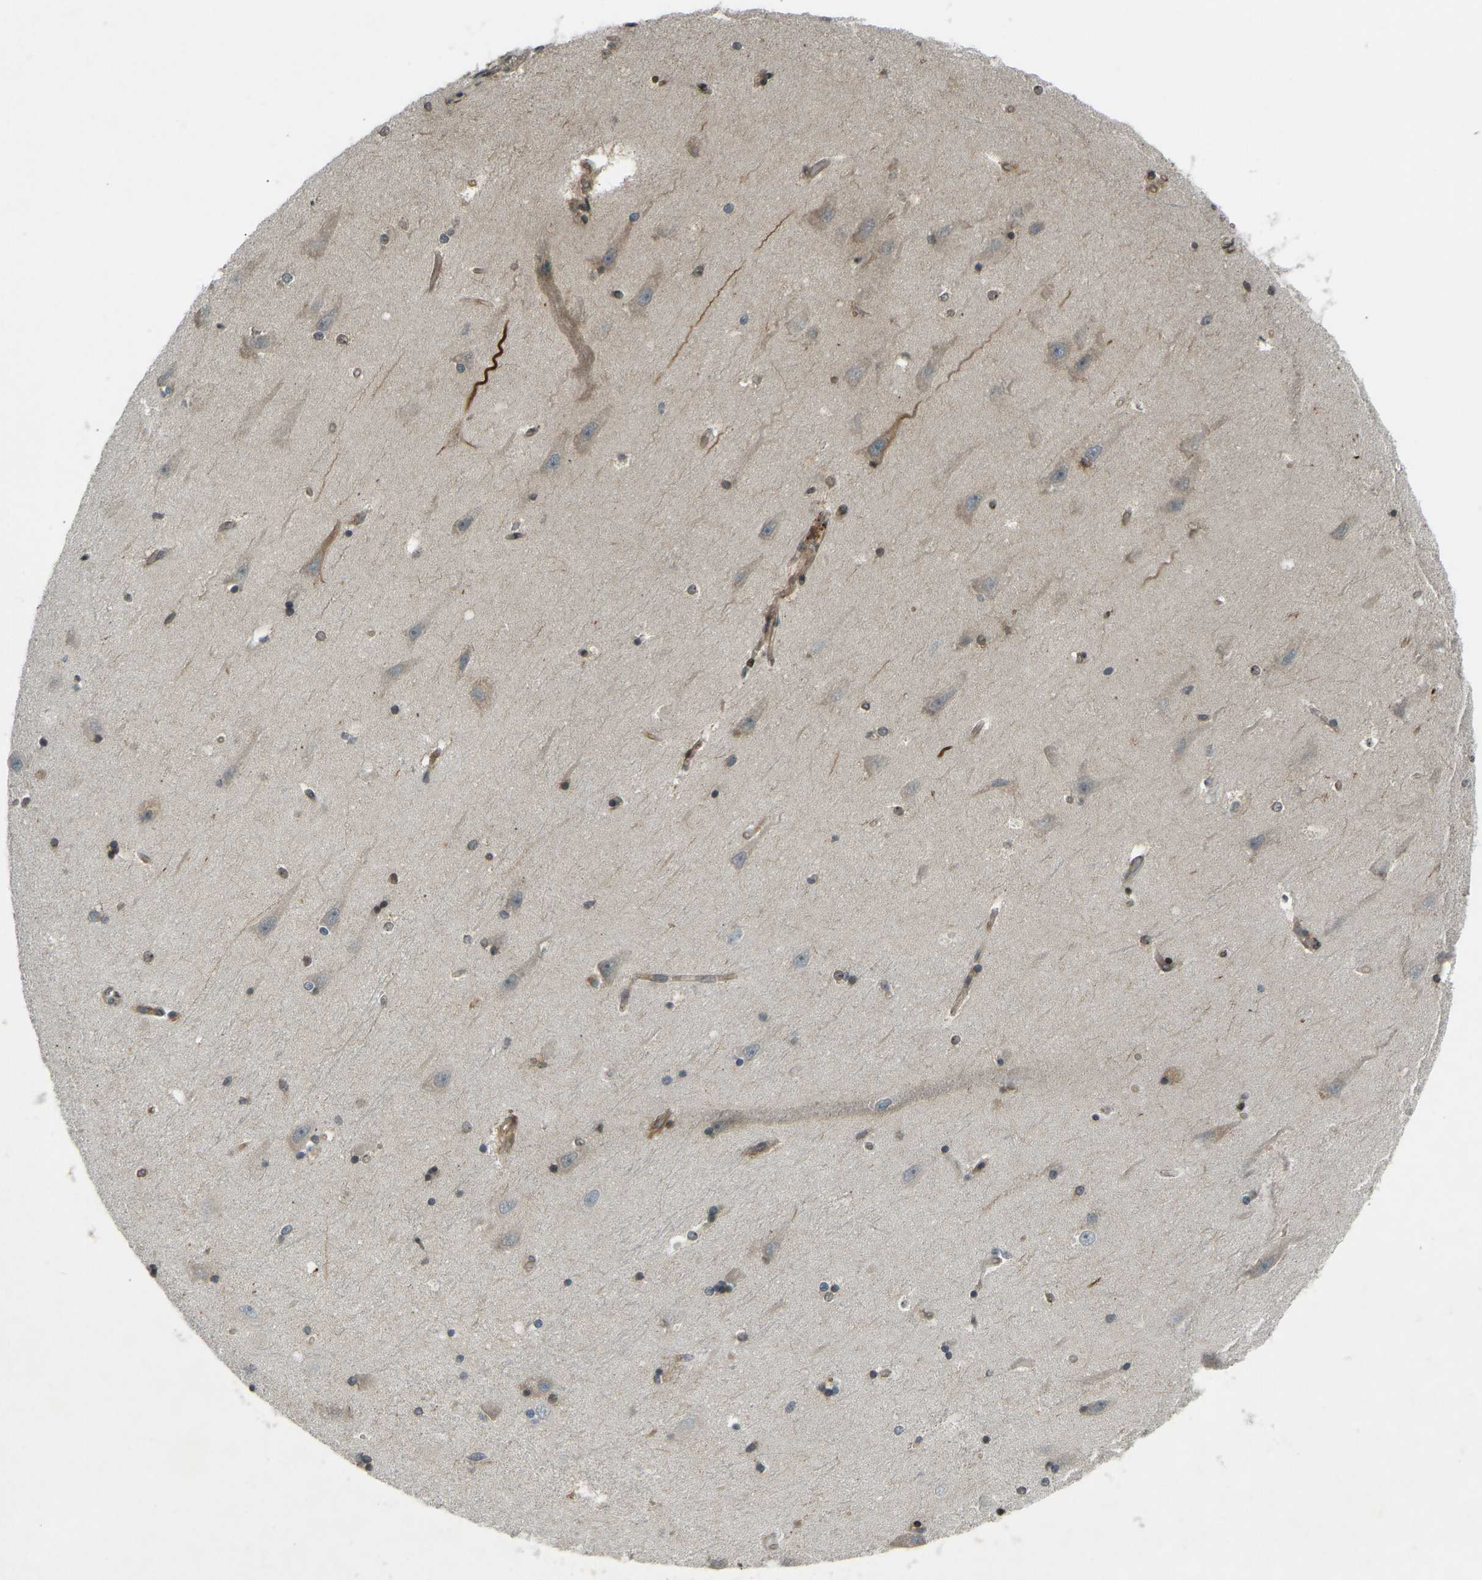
{"staining": {"intensity": "strong", "quantity": "25%-75%", "location": "nuclear"}, "tissue": "hippocampus", "cell_type": "Glial cells", "image_type": "normal", "snomed": [{"axis": "morphology", "description": "Normal tissue, NOS"}, {"axis": "topography", "description": "Hippocampus"}], "caption": "Hippocampus stained for a protein displays strong nuclear positivity in glial cells.", "gene": "SVOPL", "patient": {"sex": "male", "age": 45}}